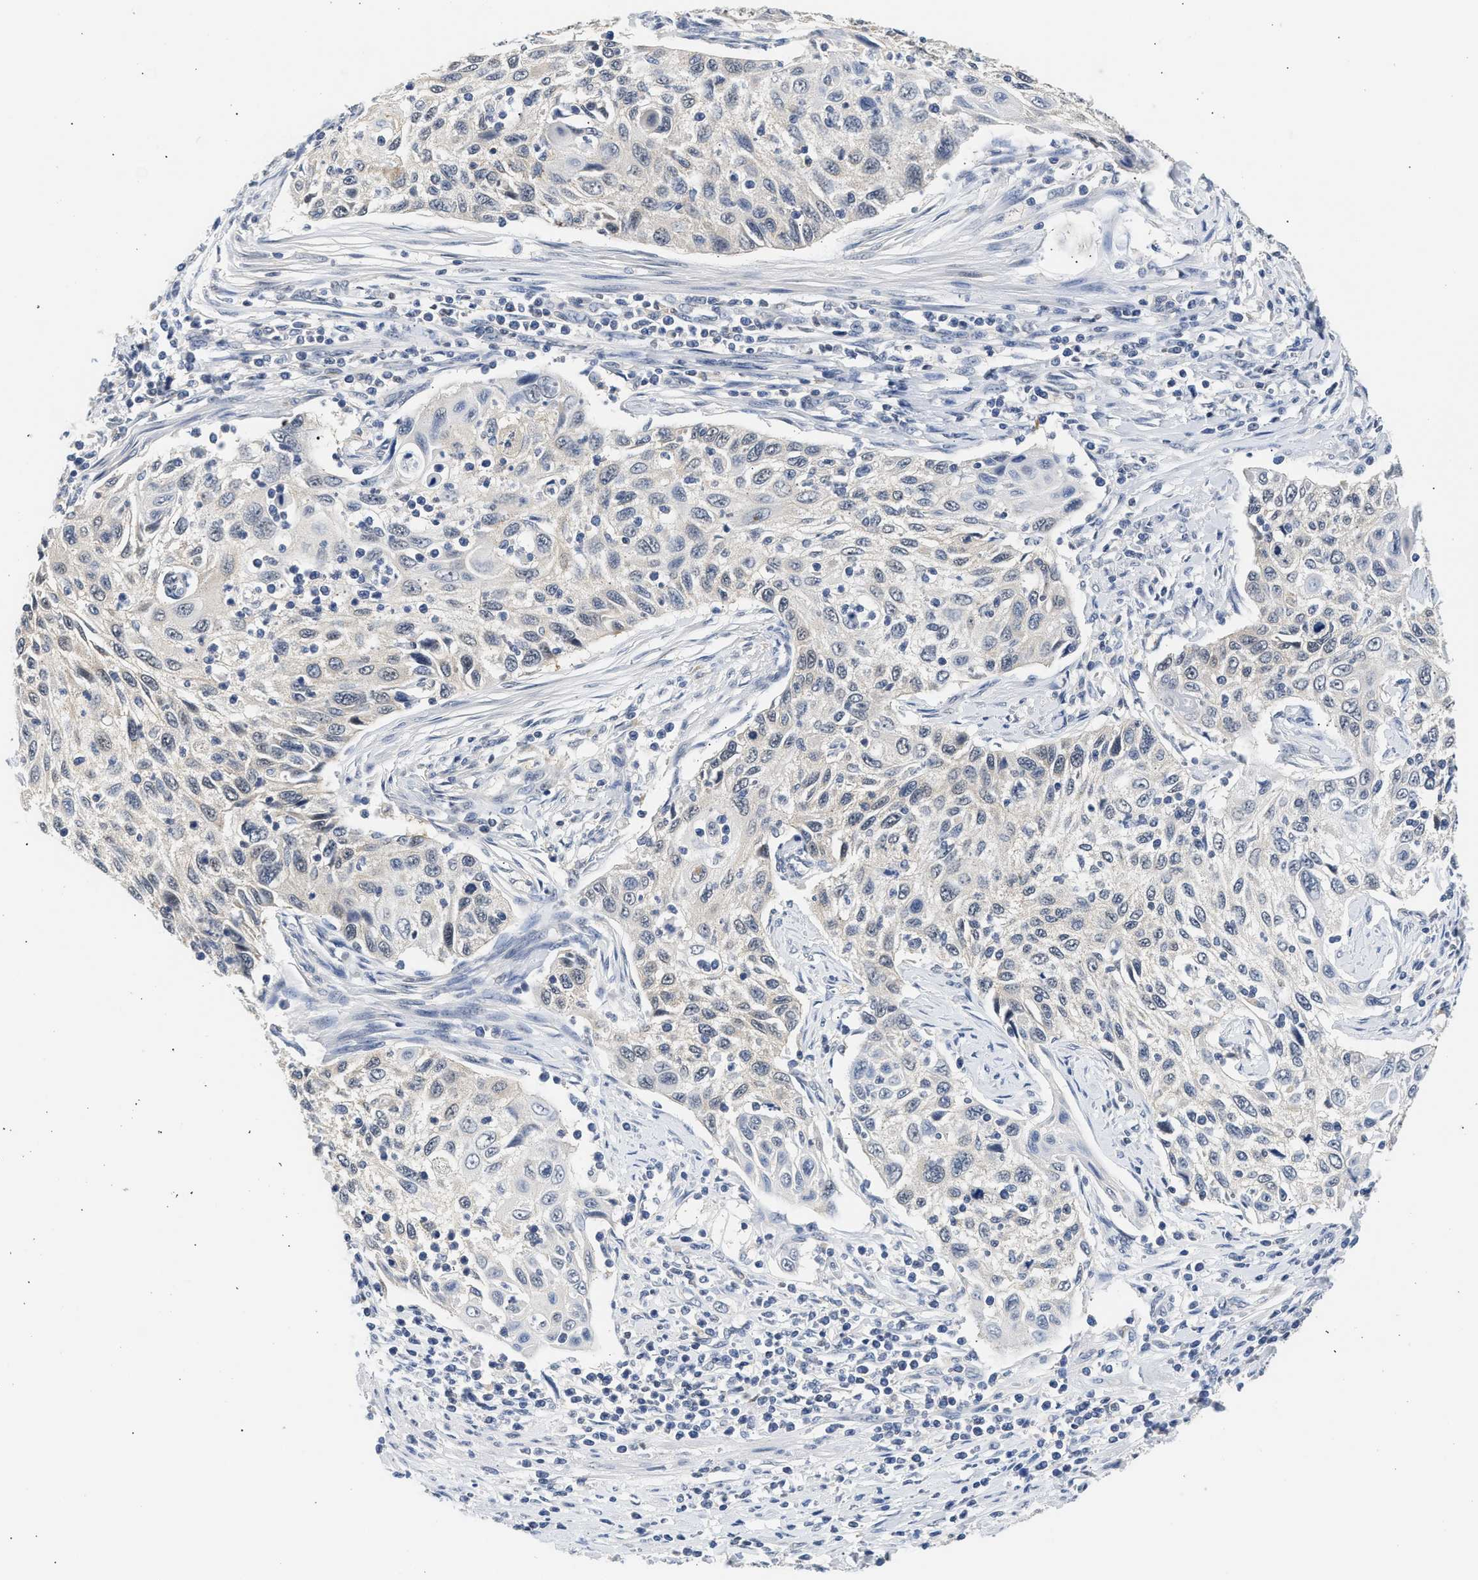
{"staining": {"intensity": "negative", "quantity": "none", "location": "none"}, "tissue": "cervical cancer", "cell_type": "Tumor cells", "image_type": "cancer", "snomed": [{"axis": "morphology", "description": "Squamous cell carcinoma, NOS"}, {"axis": "topography", "description": "Cervix"}], "caption": "DAB immunohistochemical staining of human squamous cell carcinoma (cervical) exhibits no significant staining in tumor cells. (Stains: DAB (3,3'-diaminobenzidine) IHC with hematoxylin counter stain, Microscopy: brightfield microscopy at high magnification).", "gene": "PPM1L", "patient": {"sex": "female", "age": 70}}